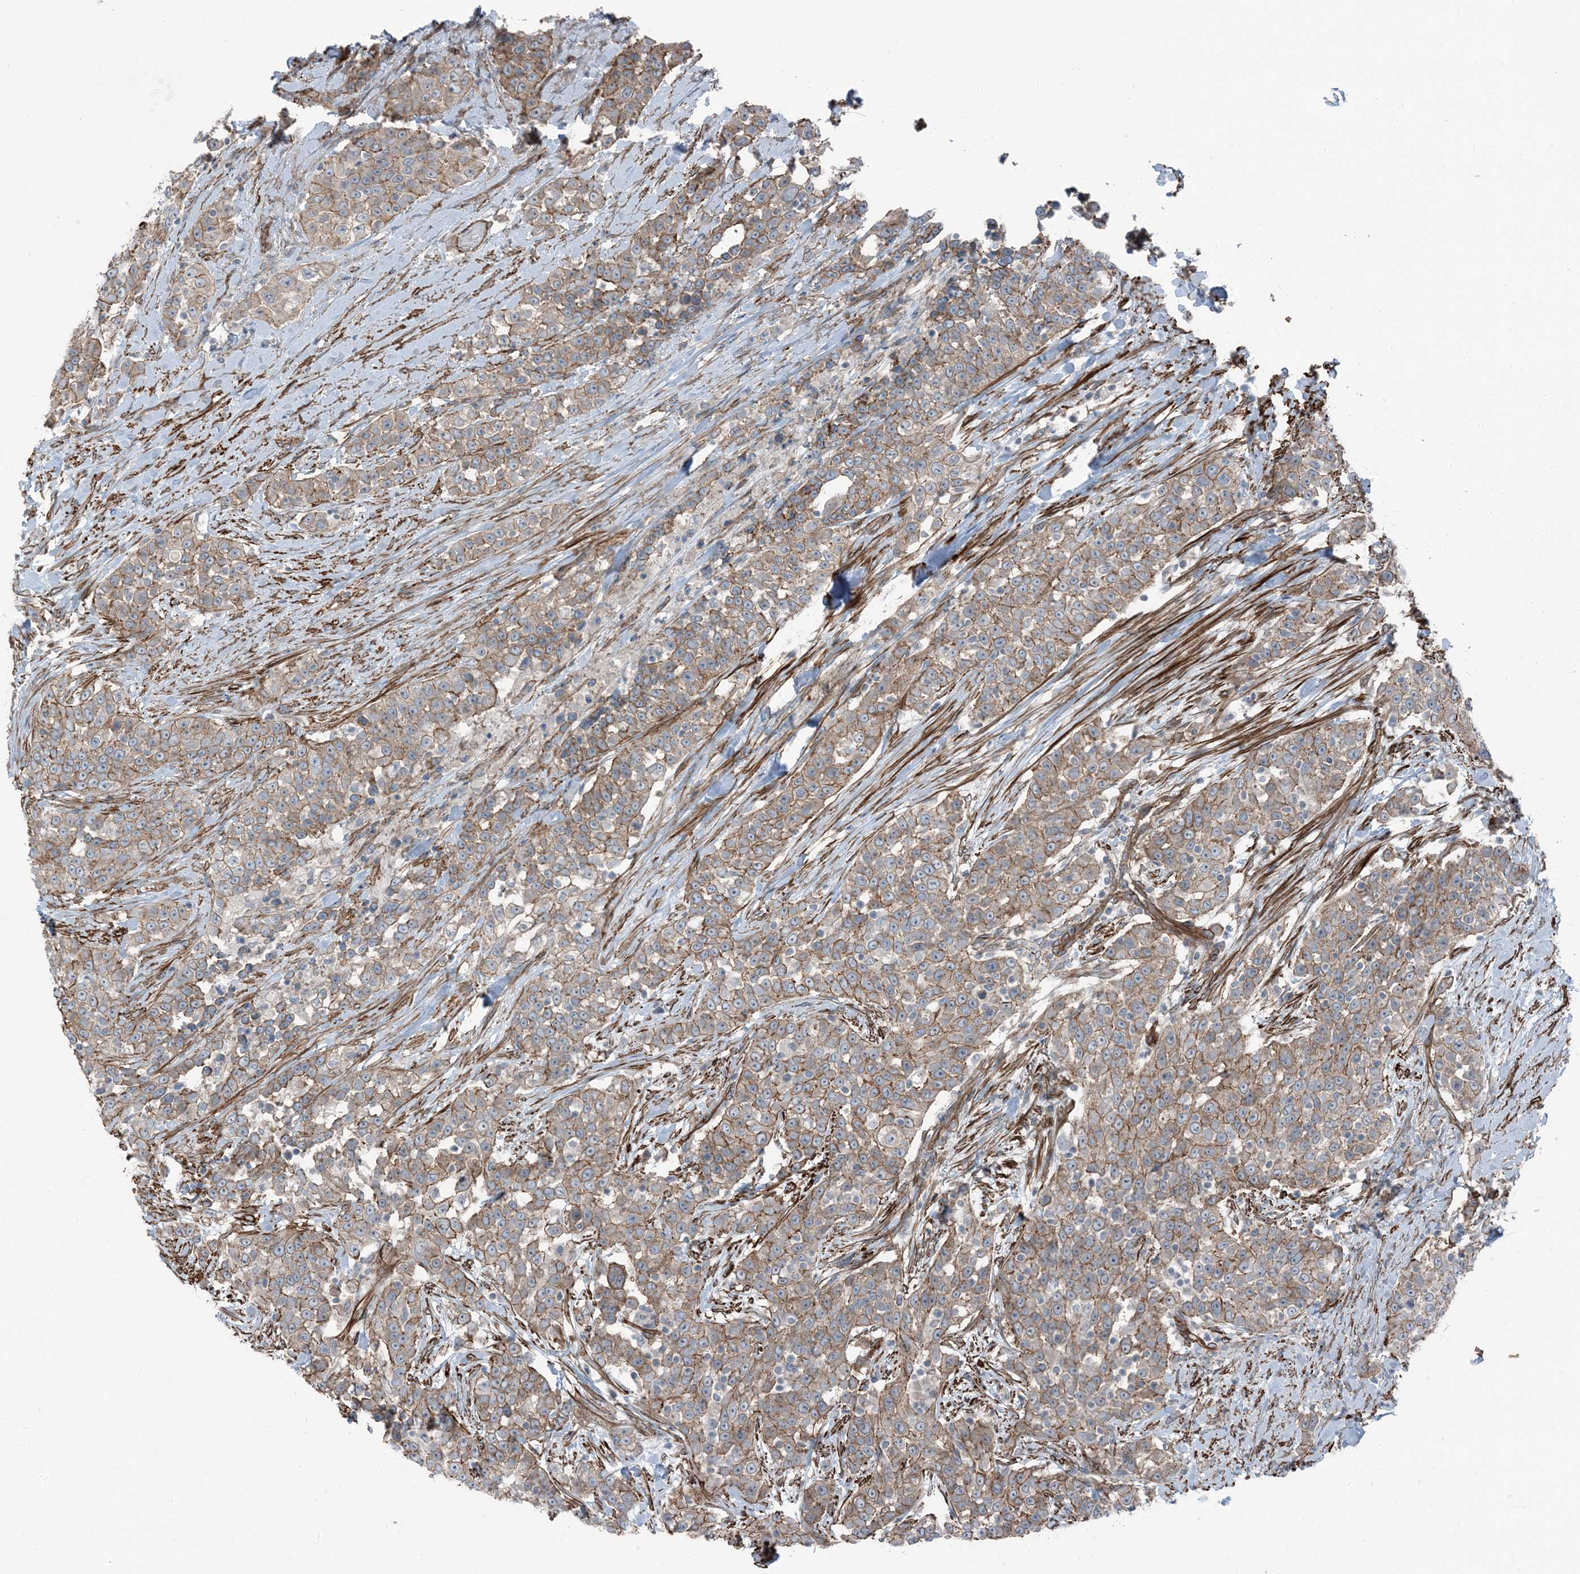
{"staining": {"intensity": "moderate", "quantity": ">75%", "location": "cytoplasmic/membranous"}, "tissue": "urothelial cancer", "cell_type": "Tumor cells", "image_type": "cancer", "snomed": [{"axis": "morphology", "description": "Urothelial carcinoma, High grade"}, {"axis": "topography", "description": "Urinary bladder"}], "caption": "Immunohistochemistry (IHC) (DAB) staining of urothelial cancer shows moderate cytoplasmic/membranous protein positivity in approximately >75% of tumor cells.", "gene": "ZFP90", "patient": {"sex": "female", "age": 80}}